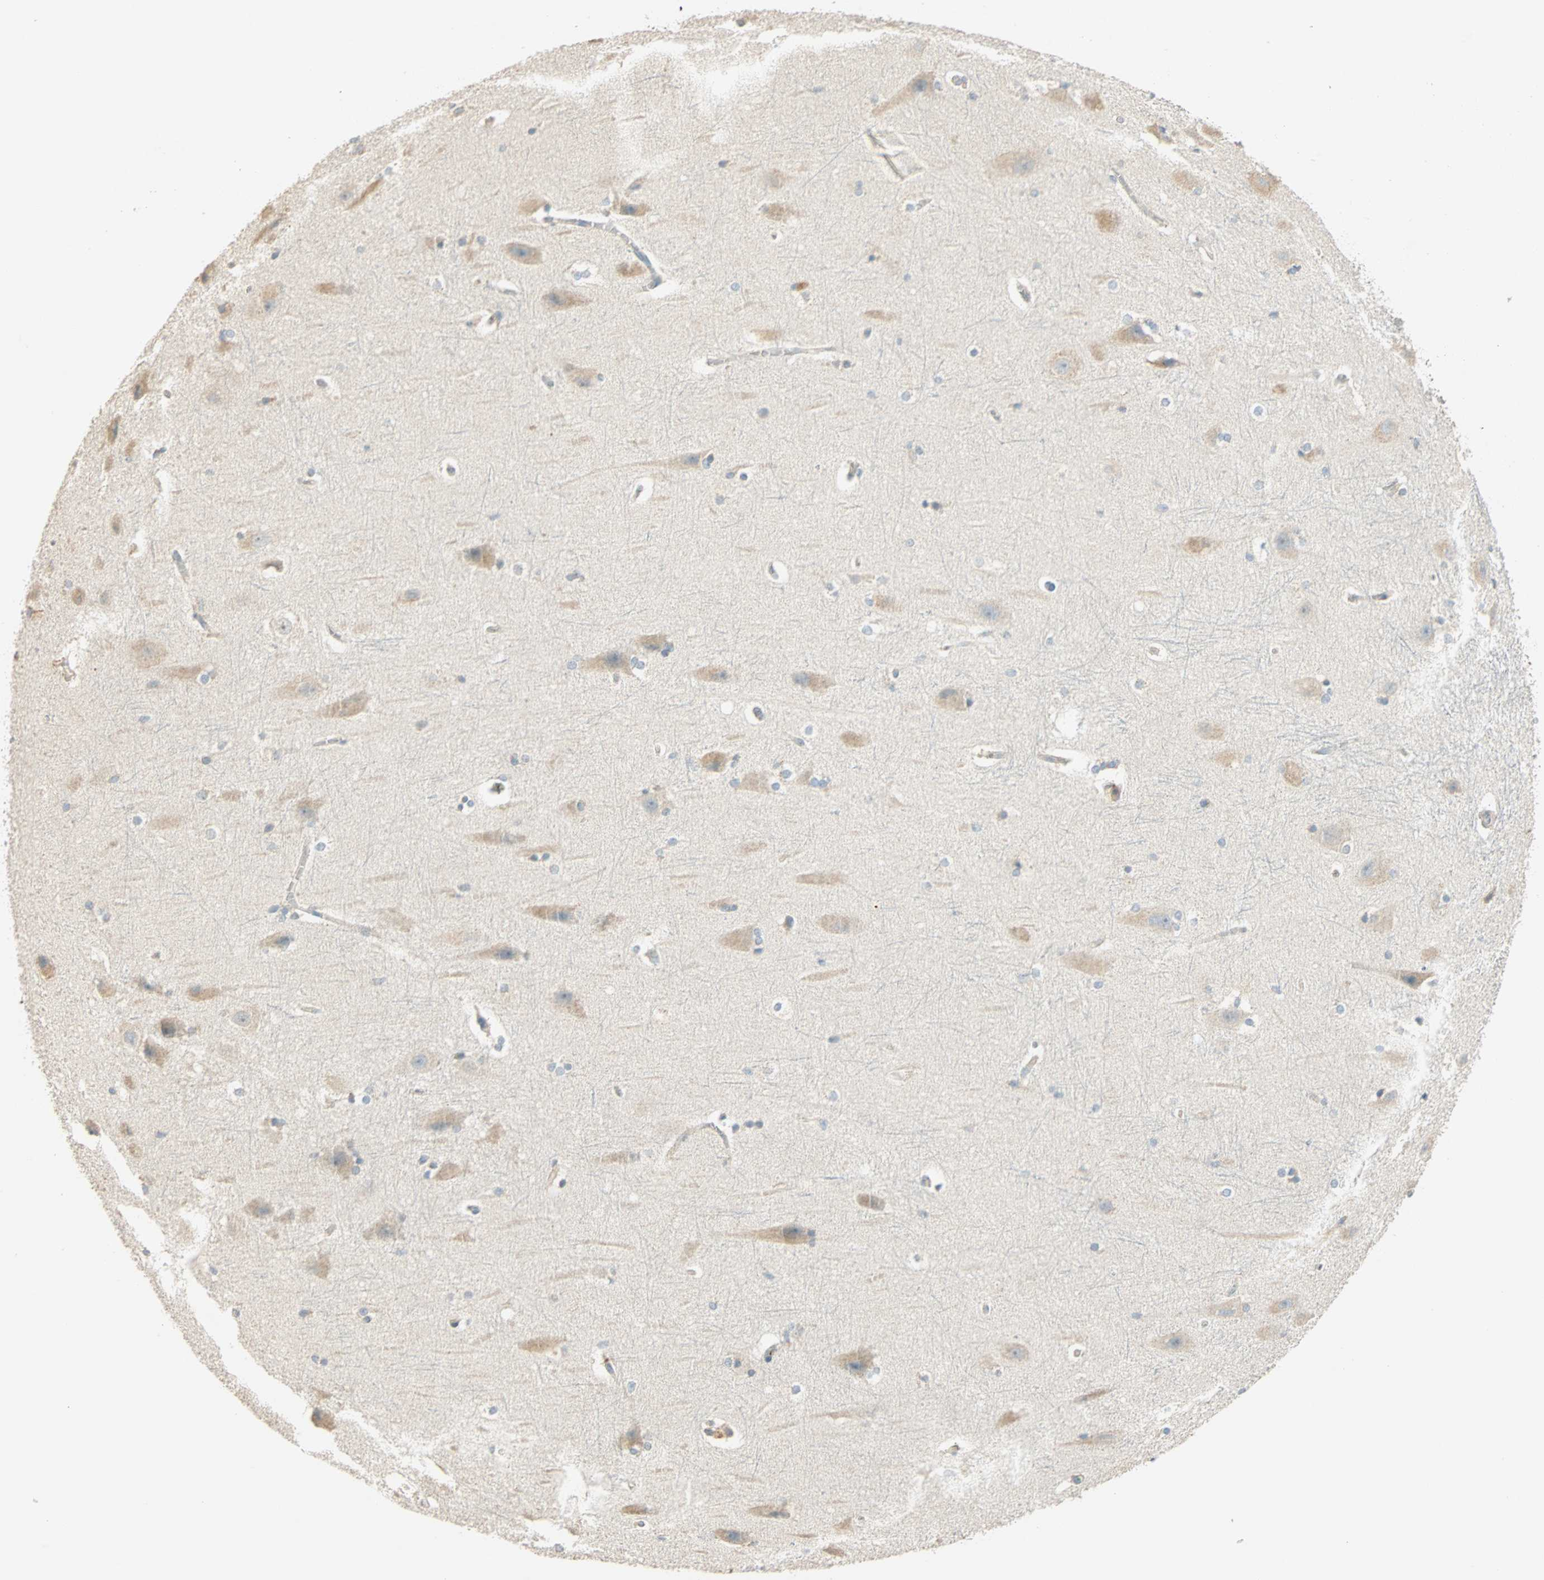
{"staining": {"intensity": "weak", "quantity": "<25%", "location": "cytoplasmic/membranous"}, "tissue": "hippocampus", "cell_type": "Glial cells", "image_type": "normal", "snomed": [{"axis": "morphology", "description": "Normal tissue, NOS"}, {"axis": "topography", "description": "Hippocampus"}], "caption": "High magnification brightfield microscopy of normal hippocampus stained with DAB (3,3'-diaminobenzidine) (brown) and counterstained with hematoxylin (blue): glial cells show no significant expression. The staining is performed using DAB brown chromogen with nuclei counter-stained in using hematoxylin.", "gene": "RAD18", "patient": {"sex": "female", "age": 19}}